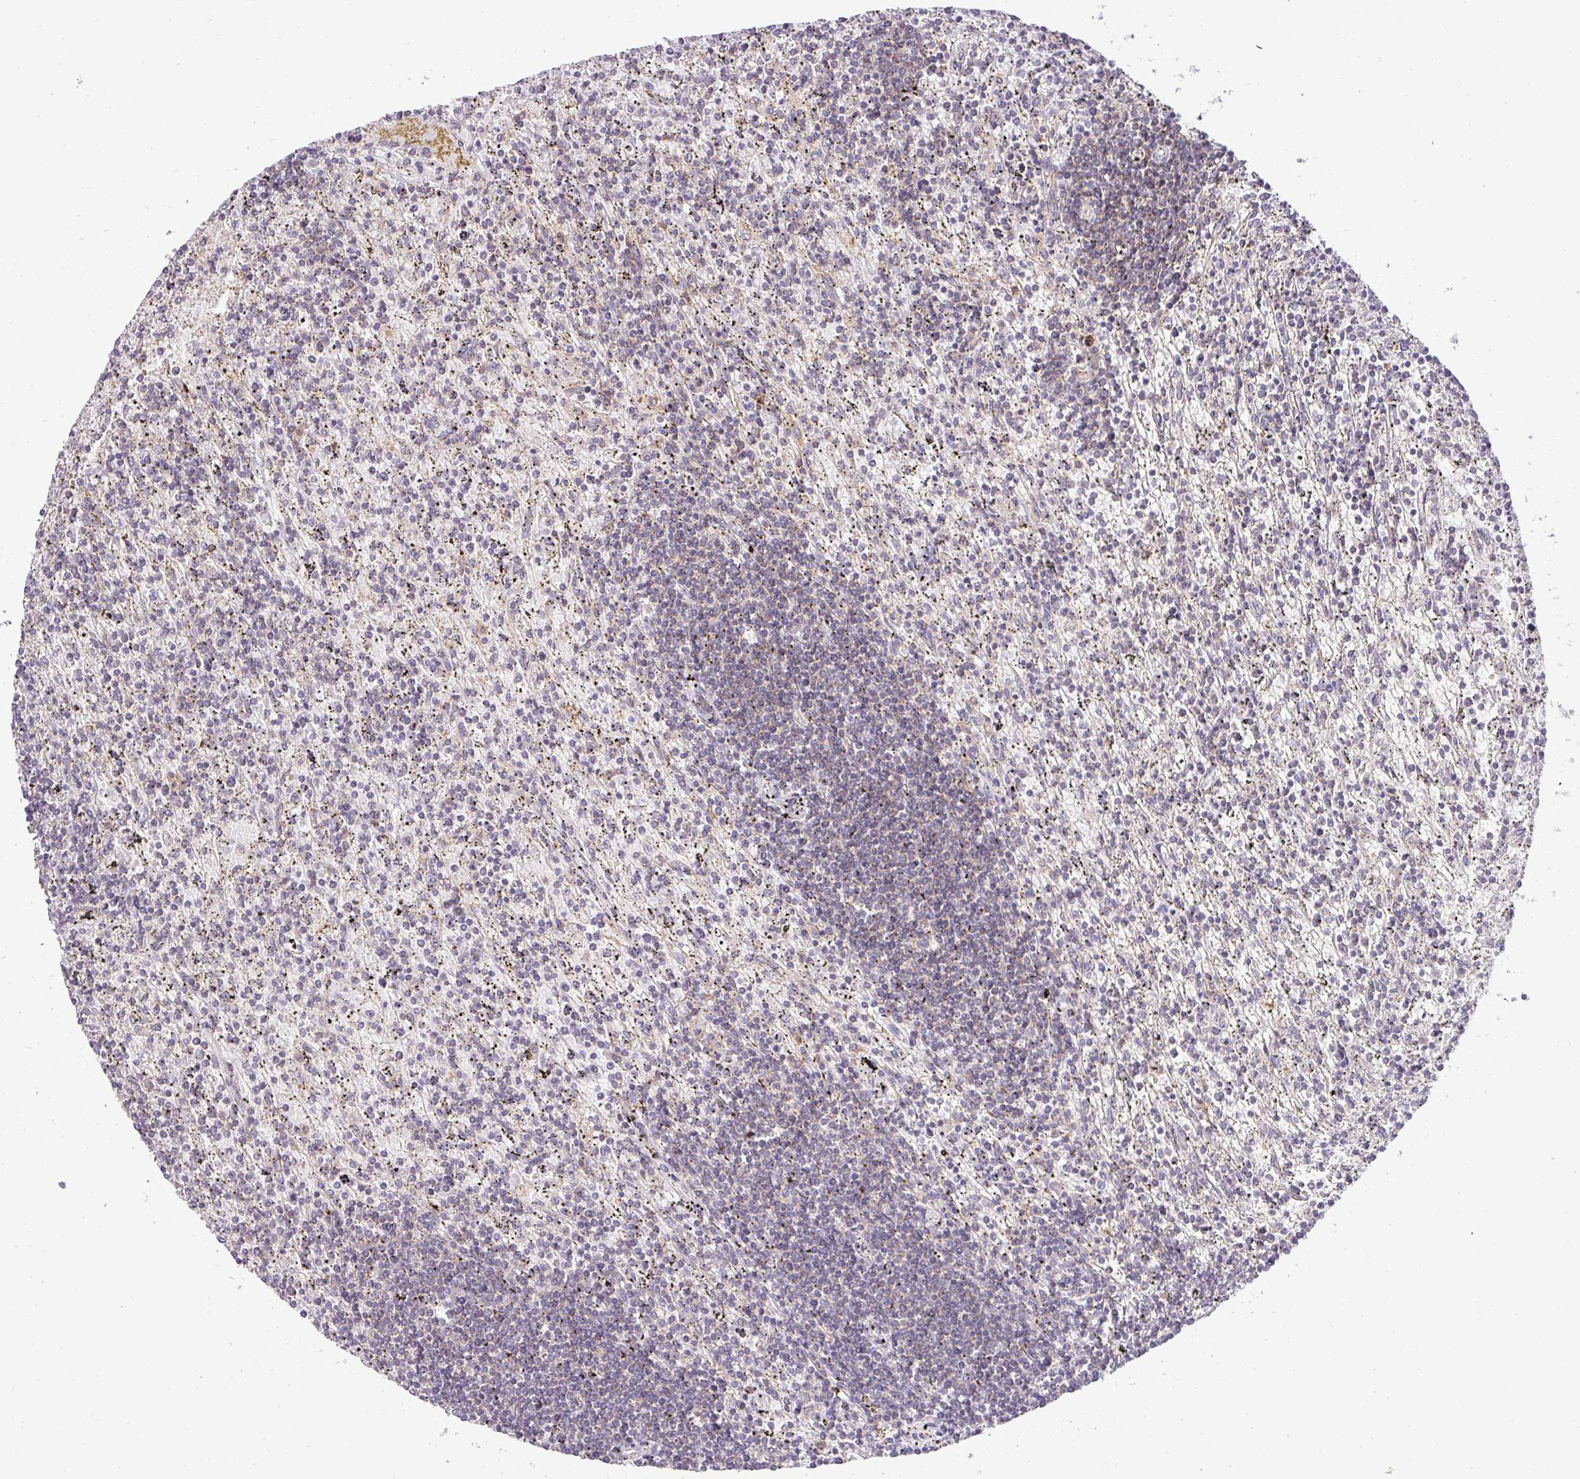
{"staining": {"intensity": "weak", "quantity": "<25%", "location": "cytoplasmic/membranous"}, "tissue": "lymphoma", "cell_type": "Tumor cells", "image_type": "cancer", "snomed": [{"axis": "morphology", "description": "Malignant lymphoma, non-Hodgkin's type, Low grade"}, {"axis": "topography", "description": "Spleen"}], "caption": "IHC photomicrograph of low-grade malignant lymphoma, non-Hodgkin's type stained for a protein (brown), which demonstrates no positivity in tumor cells.", "gene": "ZNF211", "patient": {"sex": "male", "age": 76}}